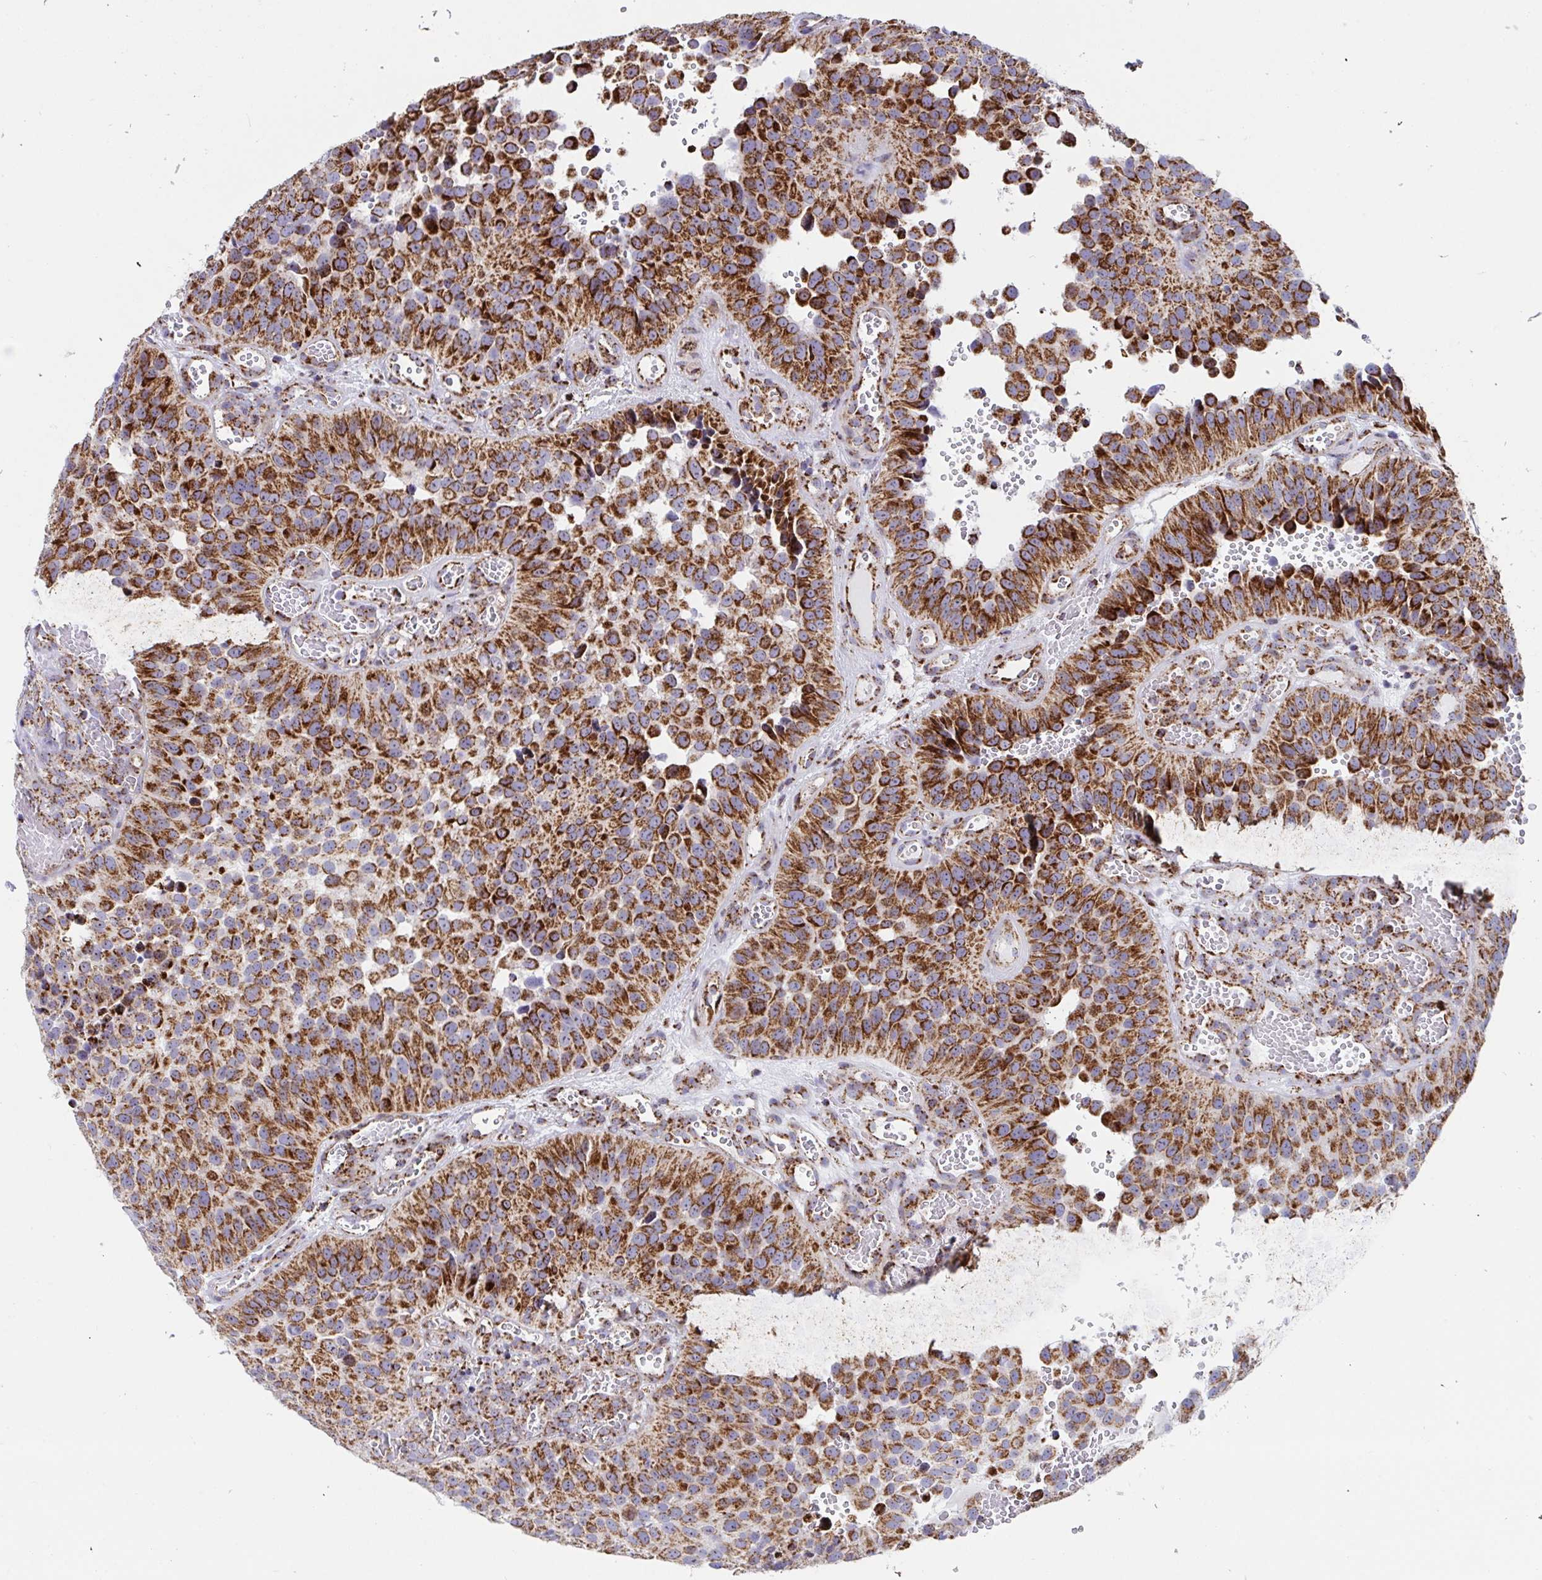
{"staining": {"intensity": "strong", "quantity": ">75%", "location": "cytoplasmic/membranous"}, "tissue": "urothelial cancer", "cell_type": "Tumor cells", "image_type": "cancer", "snomed": [{"axis": "morphology", "description": "Urothelial carcinoma, Low grade"}, {"axis": "topography", "description": "Urinary bladder"}], "caption": "Immunohistochemical staining of human urothelial cancer displays high levels of strong cytoplasmic/membranous positivity in approximately >75% of tumor cells.", "gene": "ATP5MJ", "patient": {"sex": "male", "age": 76}}